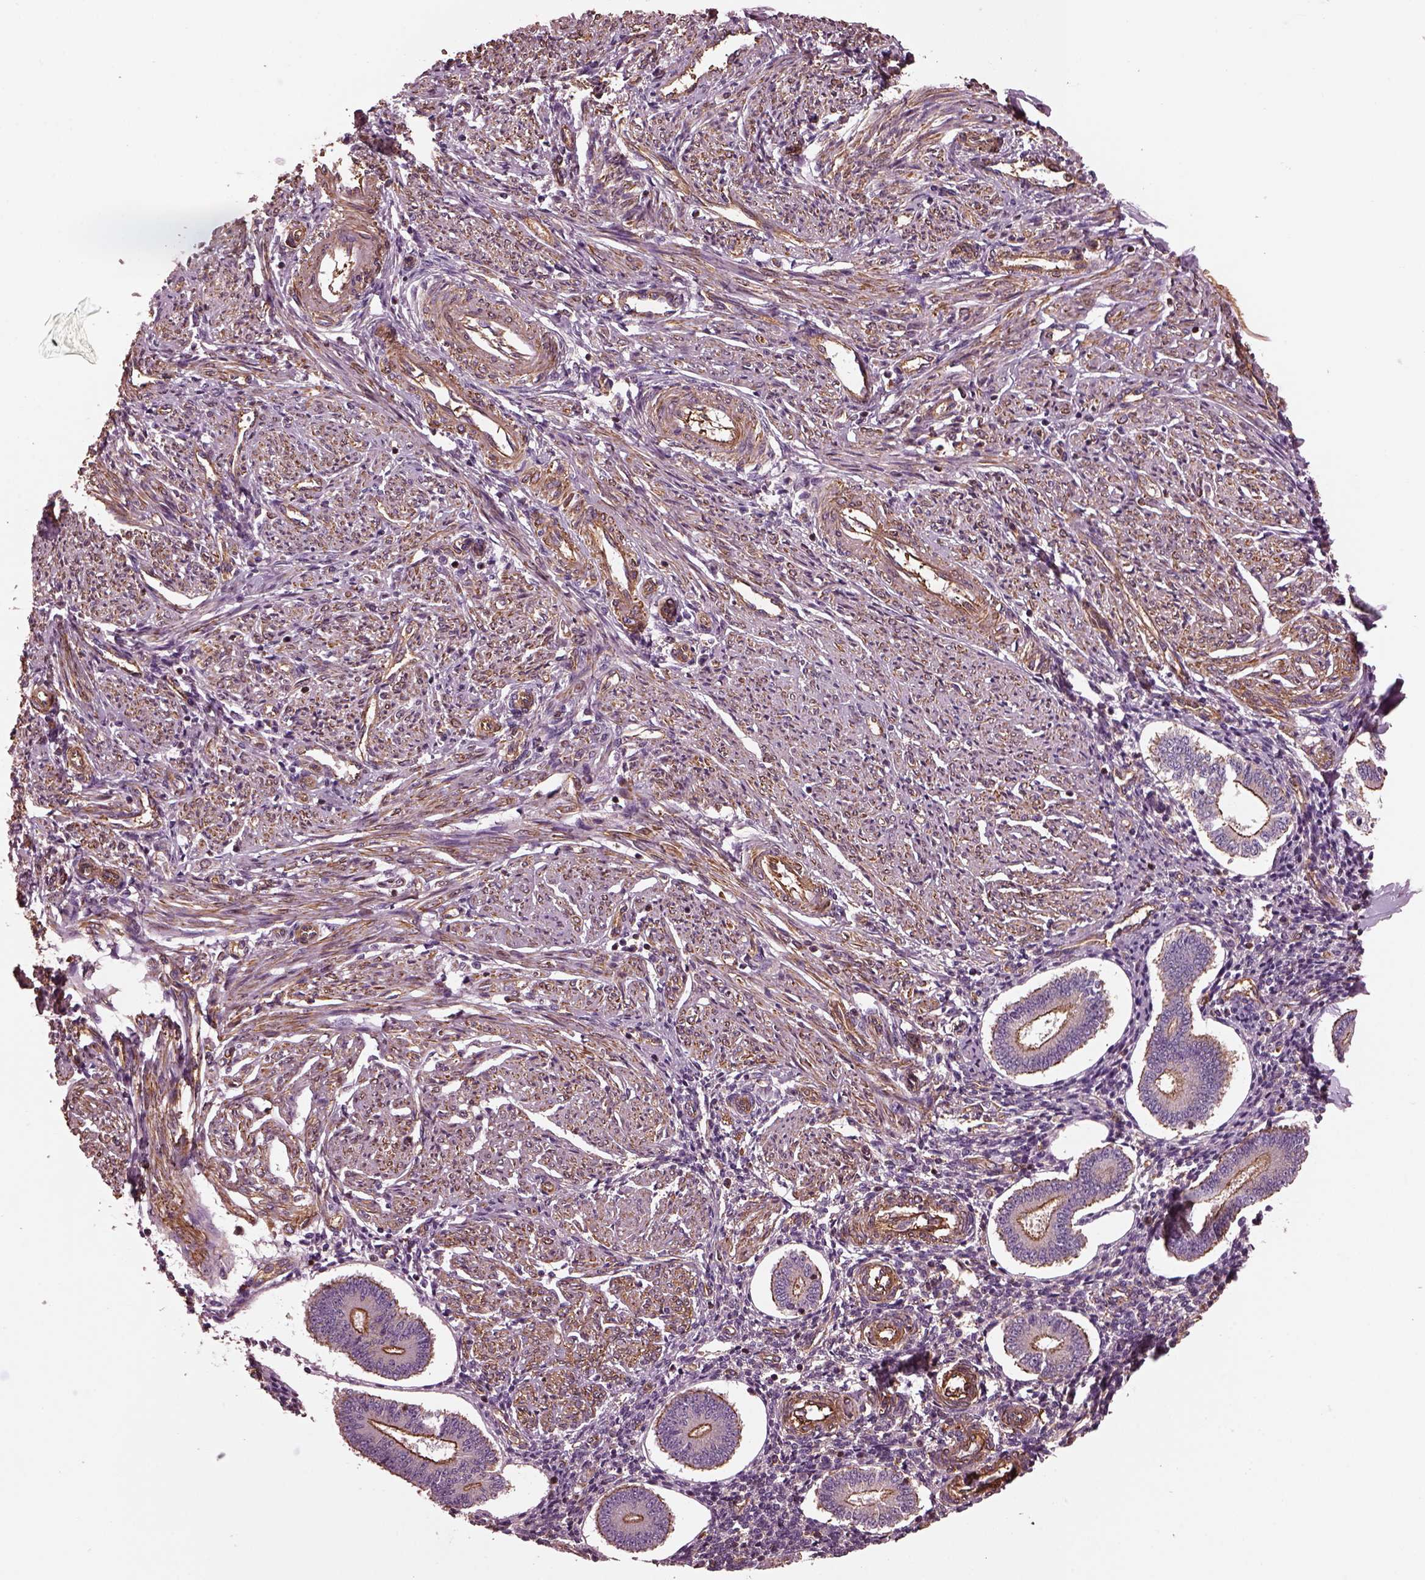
{"staining": {"intensity": "negative", "quantity": "none", "location": "none"}, "tissue": "endometrium", "cell_type": "Cells in endometrial stroma", "image_type": "normal", "snomed": [{"axis": "morphology", "description": "Normal tissue, NOS"}, {"axis": "topography", "description": "Endometrium"}], "caption": "DAB (3,3'-diaminobenzidine) immunohistochemical staining of unremarkable human endometrium exhibits no significant expression in cells in endometrial stroma.", "gene": "MYL1", "patient": {"sex": "female", "age": 40}}